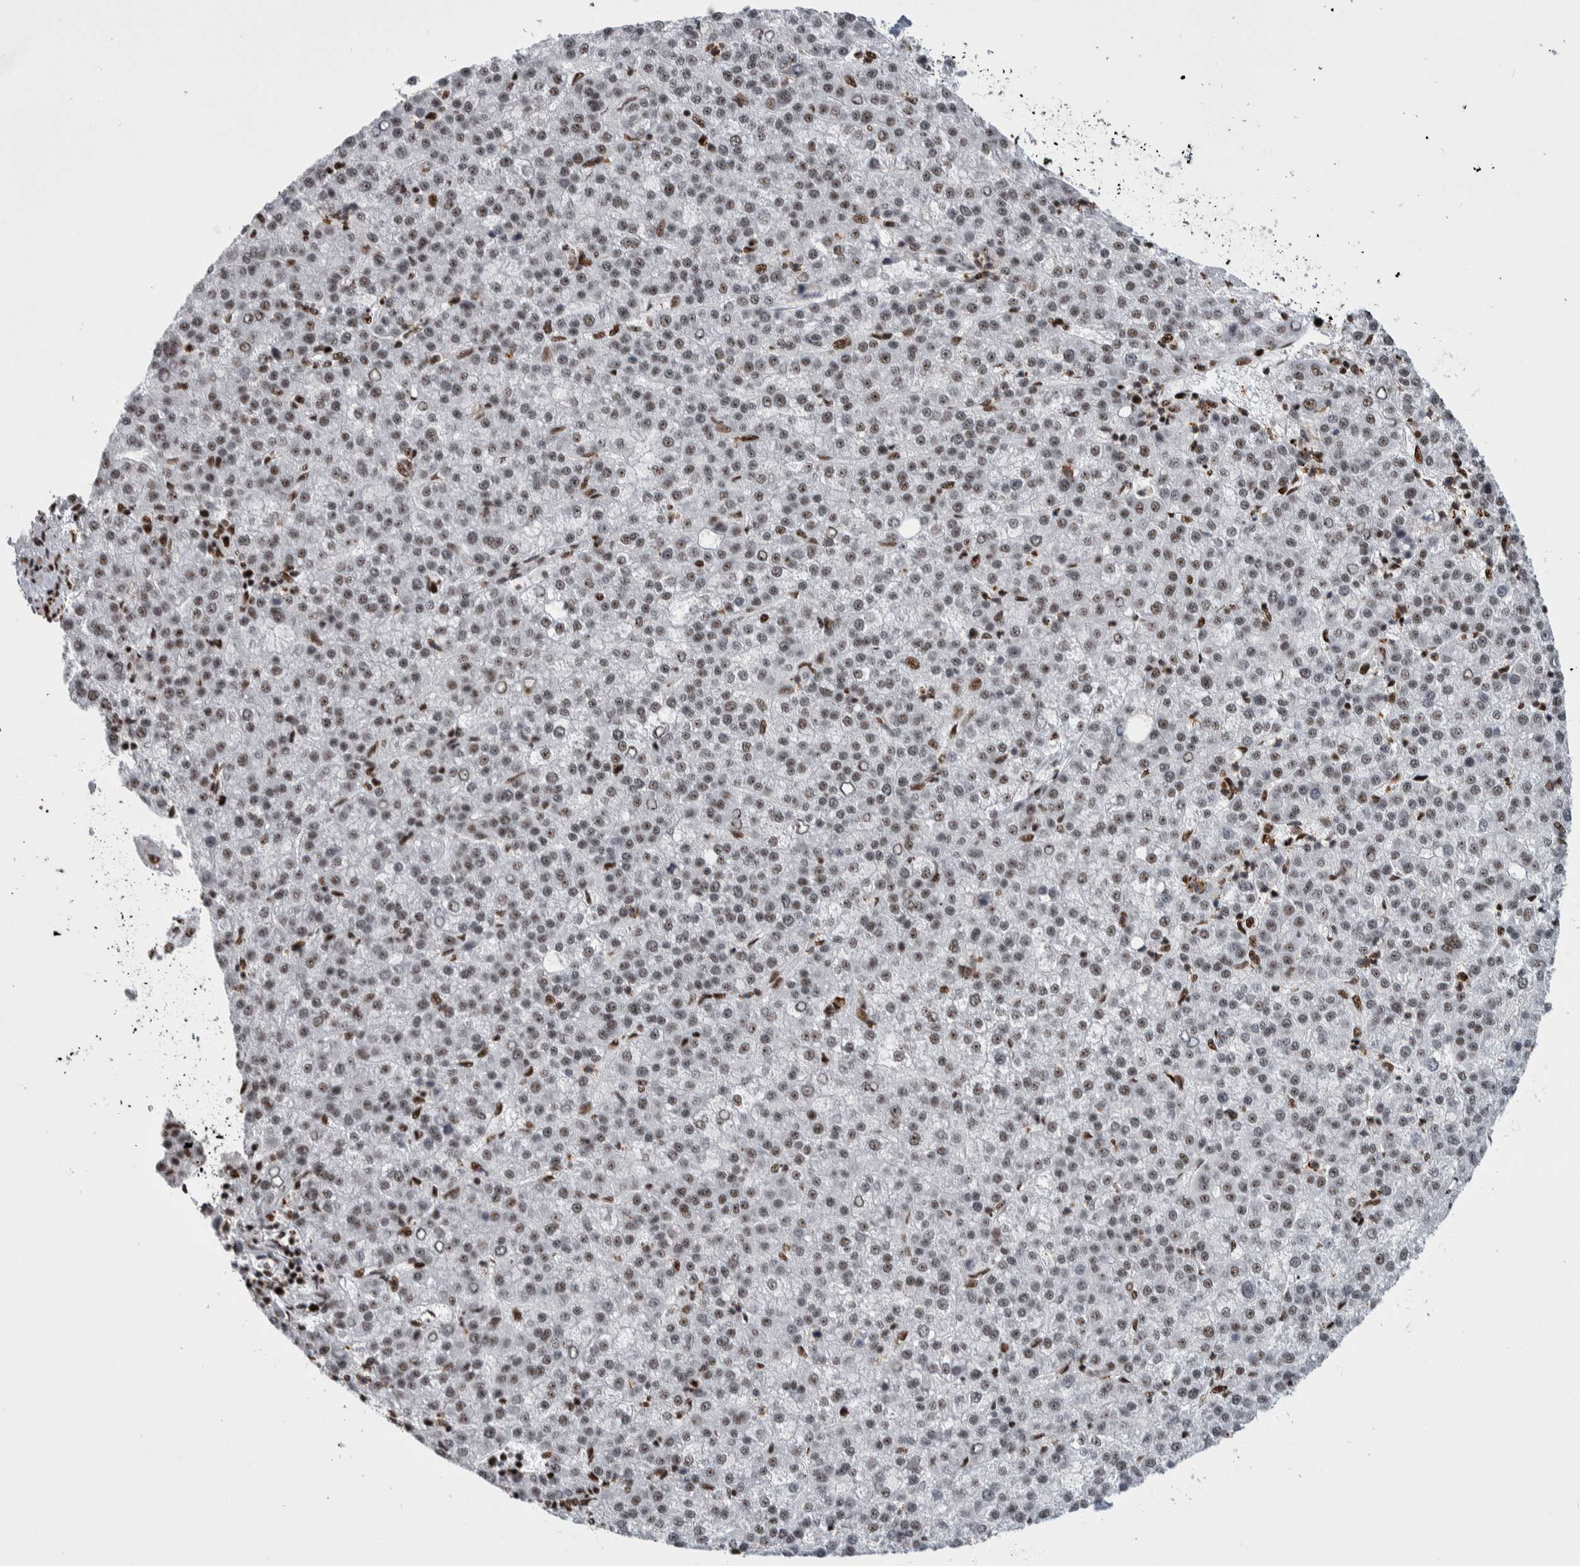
{"staining": {"intensity": "weak", "quantity": ">75%", "location": "nuclear"}, "tissue": "liver cancer", "cell_type": "Tumor cells", "image_type": "cancer", "snomed": [{"axis": "morphology", "description": "Carcinoma, Hepatocellular, NOS"}, {"axis": "topography", "description": "Liver"}], "caption": "Immunohistochemistry (IHC) of human liver cancer (hepatocellular carcinoma) displays low levels of weak nuclear expression in approximately >75% of tumor cells. Using DAB (brown) and hematoxylin (blue) stains, captured at high magnification using brightfield microscopy.", "gene": "NCL", "patient": {"sex": "female", "age": 58}}